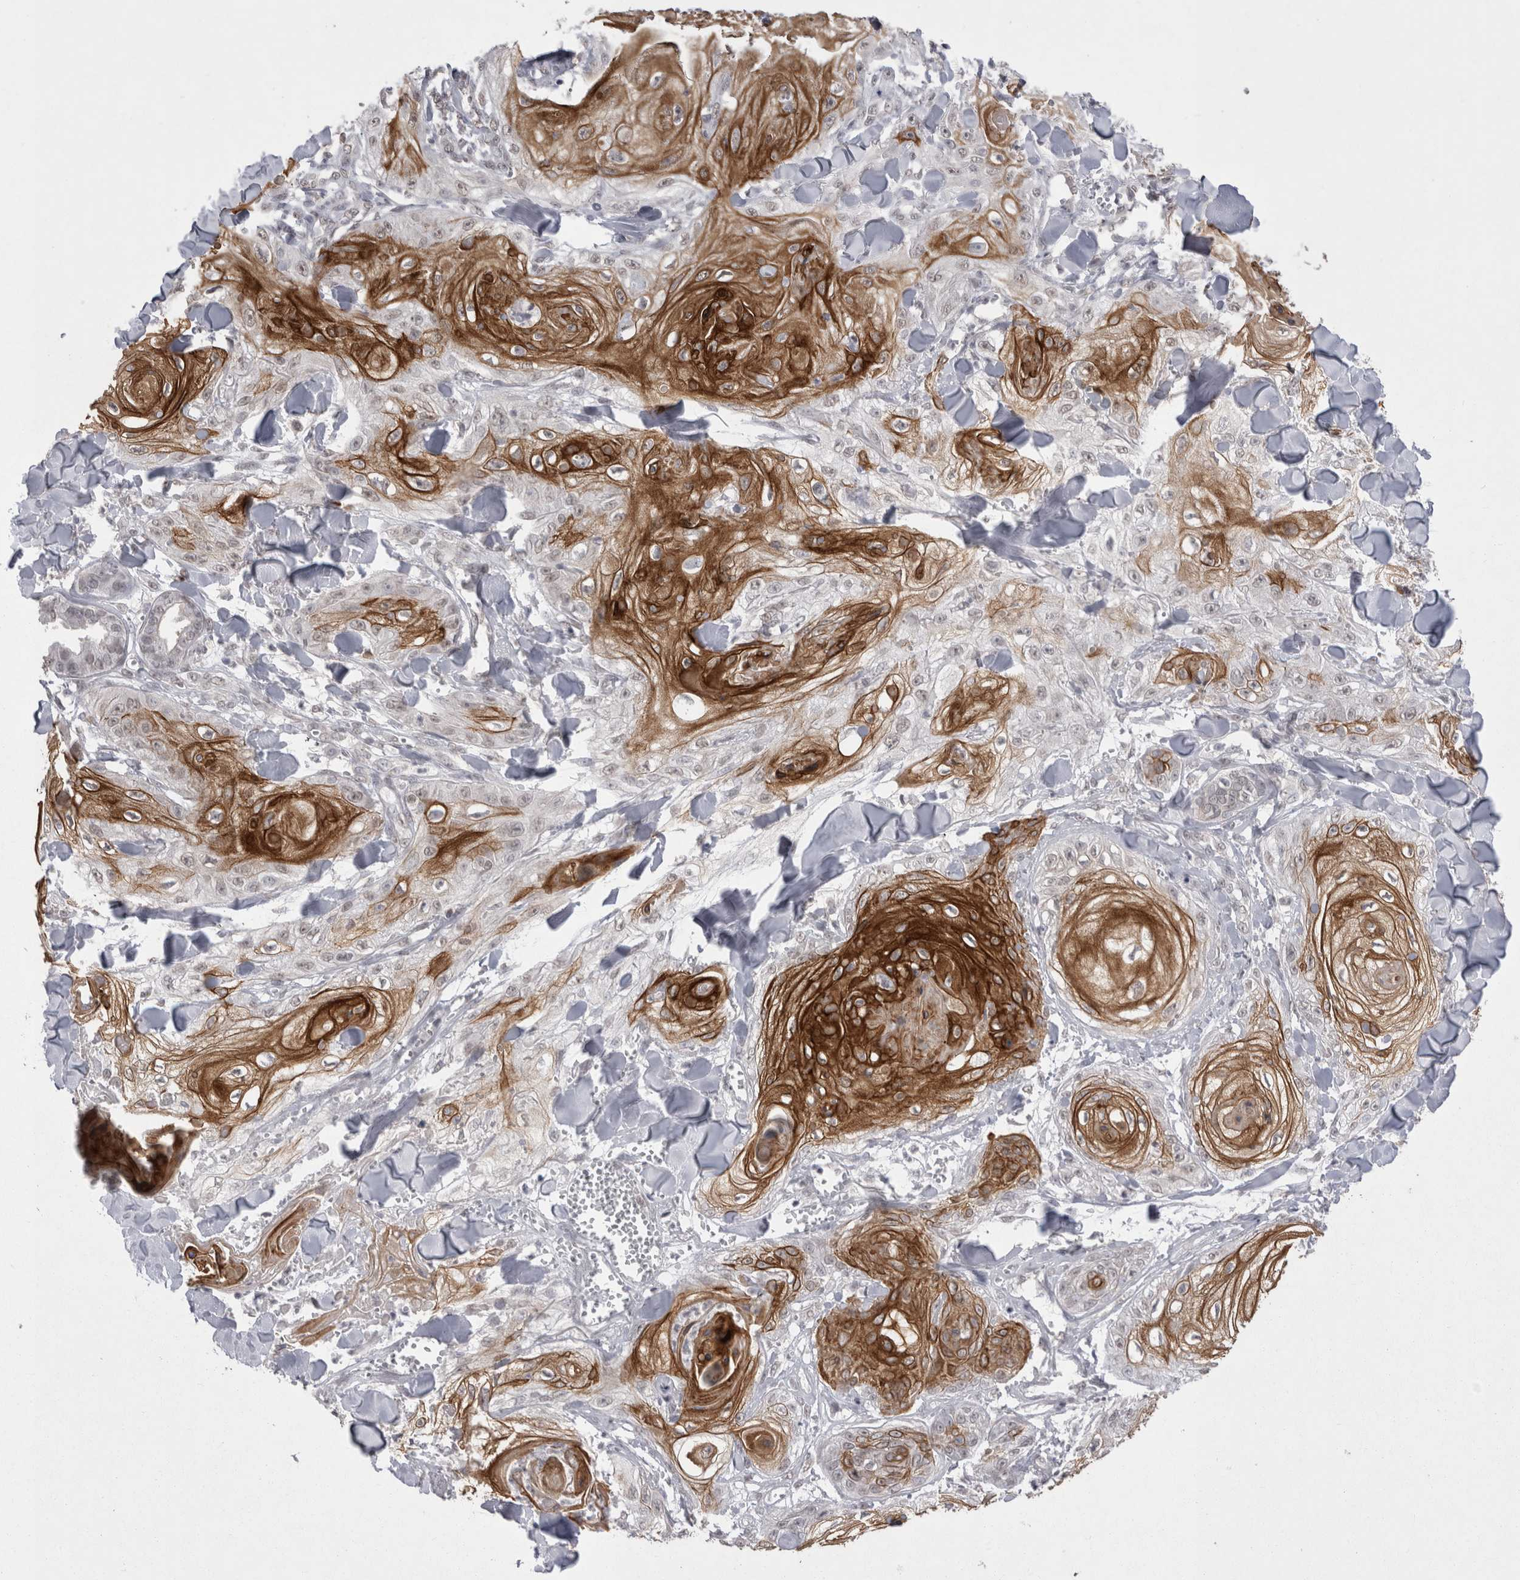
{"staining": {"intensity": "strong", "quantity": "25%-75%", "location": "cytoplasmic/membranous"}, "tissue": "skin cancer", "cell_type": "Tumor cells", "image_type": "cancer", "snomed": [{"axis": "morphology", "description": "Squamous cell carcinoma, NOS"}, {"axis": "topography", "description": "Skin"}], "caption": "A brown stain shows strong cytoplasmic/membranous positivity of a protein in human skin squamous cell carcinoma tumor cells.", "gene": "DDX4", "patient": {"sex": "male", "age": 74}}